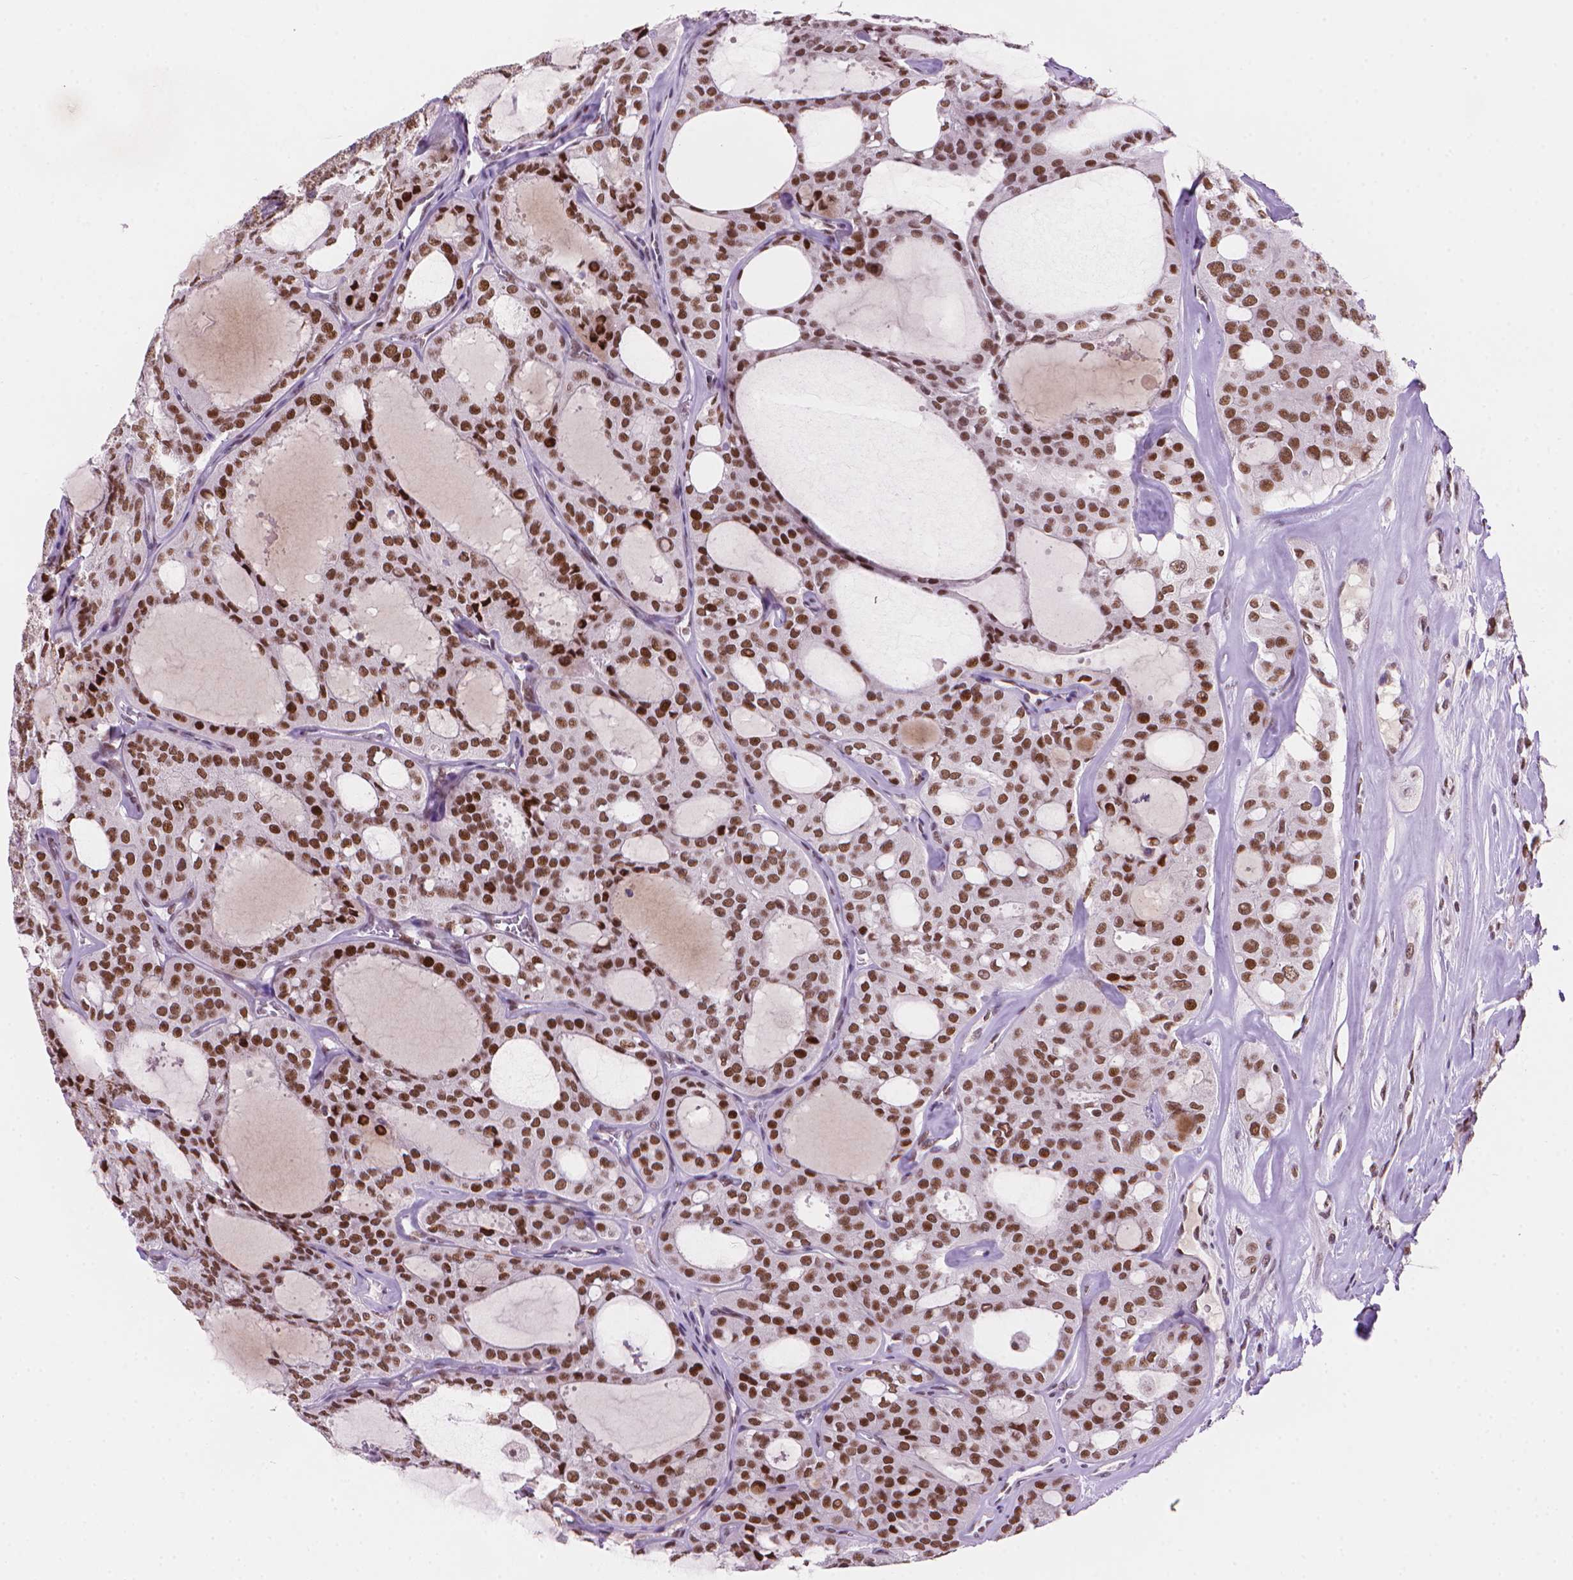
{"staining": {"intensity": "strong", "quantity": ">75%", "location": "nuclear"}, "tissue": "thyroid cancer", "cell_type": "Tumor cells", "image_type": "cancer", "snomed": [{"axis": "morphology", "description": "Follicular adenoma carcinoma, NOS"}, {"axis": "topography", "description": "Thyroid gland"}], "caption": "A histopathology image of thyroid cancer (follicular adenoma carcinoma) stained for a protein exhibits strong nuclear brown staining in tumor cells.", "gene": "RPA4", "patient": {"sex": "male", "age": 75}}